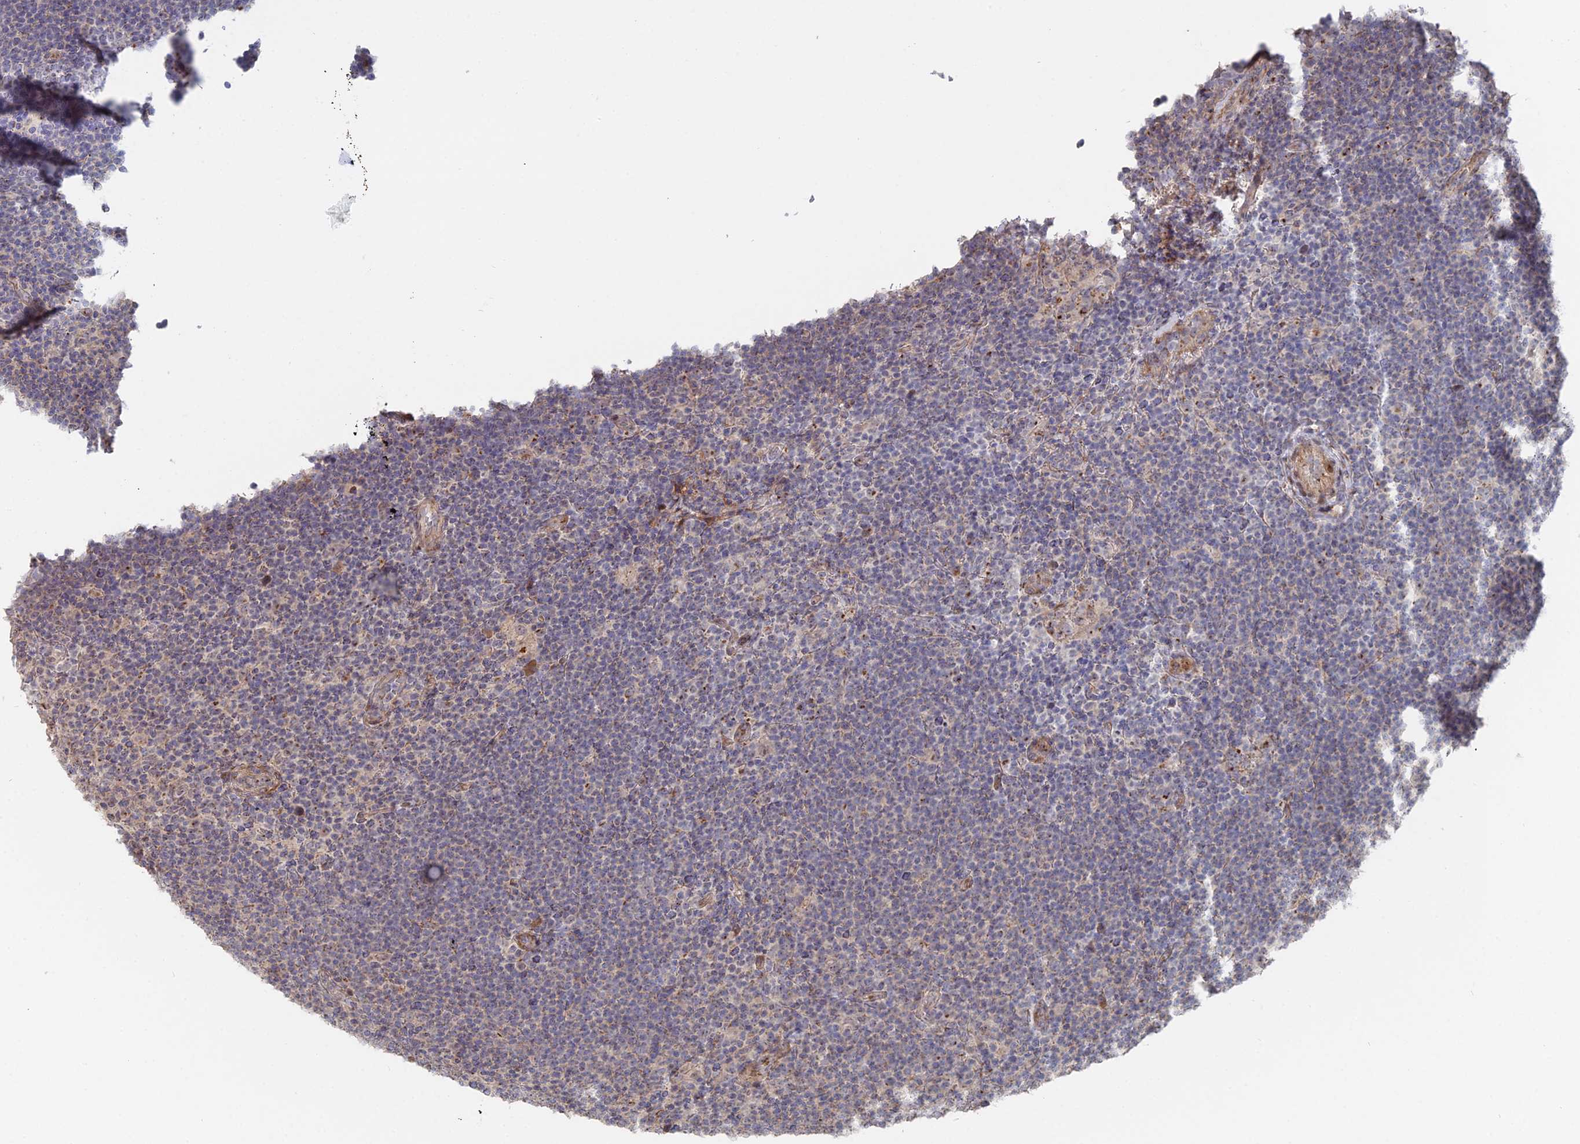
{"staining": {"intensity": "negative", "quantity": "none", "location": "none"}, "tissue": "lymphoma", "cell_type": "Tumor cells", "image_type": "cancer", "snomed": [{"axis": "morphology", "description": "Hodgkin's disease, NOS"}, {"axis": "topography", "description": "Lymph node"}], "caption": "Immunohistochemical staining of human Hodgkin's disease exhibits no significant expression in tumor cells.", "gene": "SGMS1", "patient": {"sex": "female", "age": 57}}